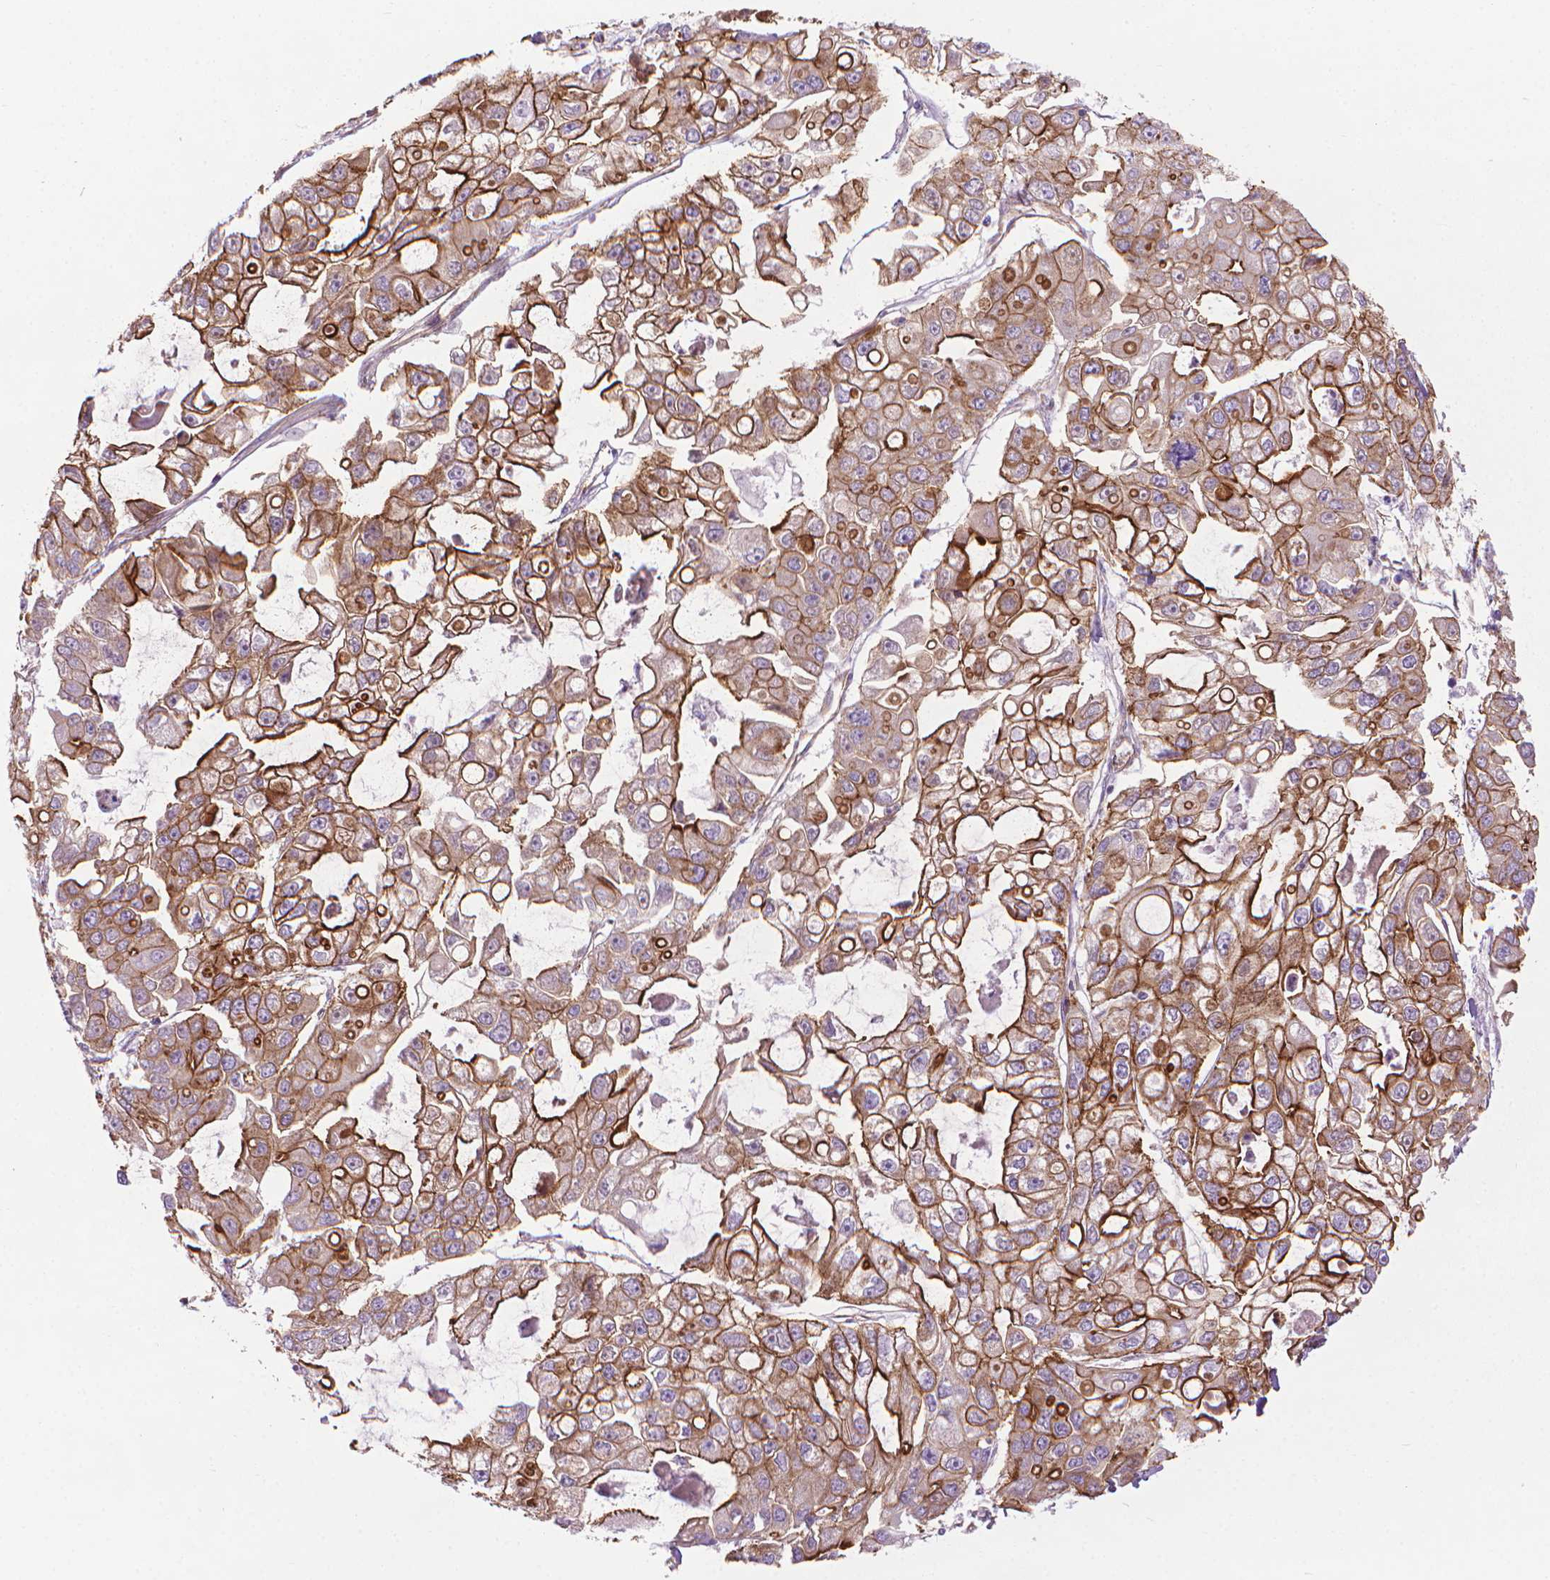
{"staining": {"intensity": "strong", "quantity": "25%-75%", "location": "cytoplasmic/membranous"}, "tissue": "ovarian cancer", "cell_type": "Tumor cells", "image_type": "cancer", "snomed": [{"axis": "morphology", "description": "Cystadenocarcinoma, serous, NOS"}, {"axis": "topography", "description": "Ovary"}], "caption": "Immunohistochemistry (IHC) image of neoplastic tissue: human ovarian cancer (serous cystadenocarcinoma) stained using immunohistochemistry (IHC) reveals high levels of strong protein expression localized specifically in the cytoplasmic/membranous of tumor cells, appearing as a cytoplasmic/membranous brown color.", "gene": "TENT5A", "patient": {"sex": "female", "age": 56}}